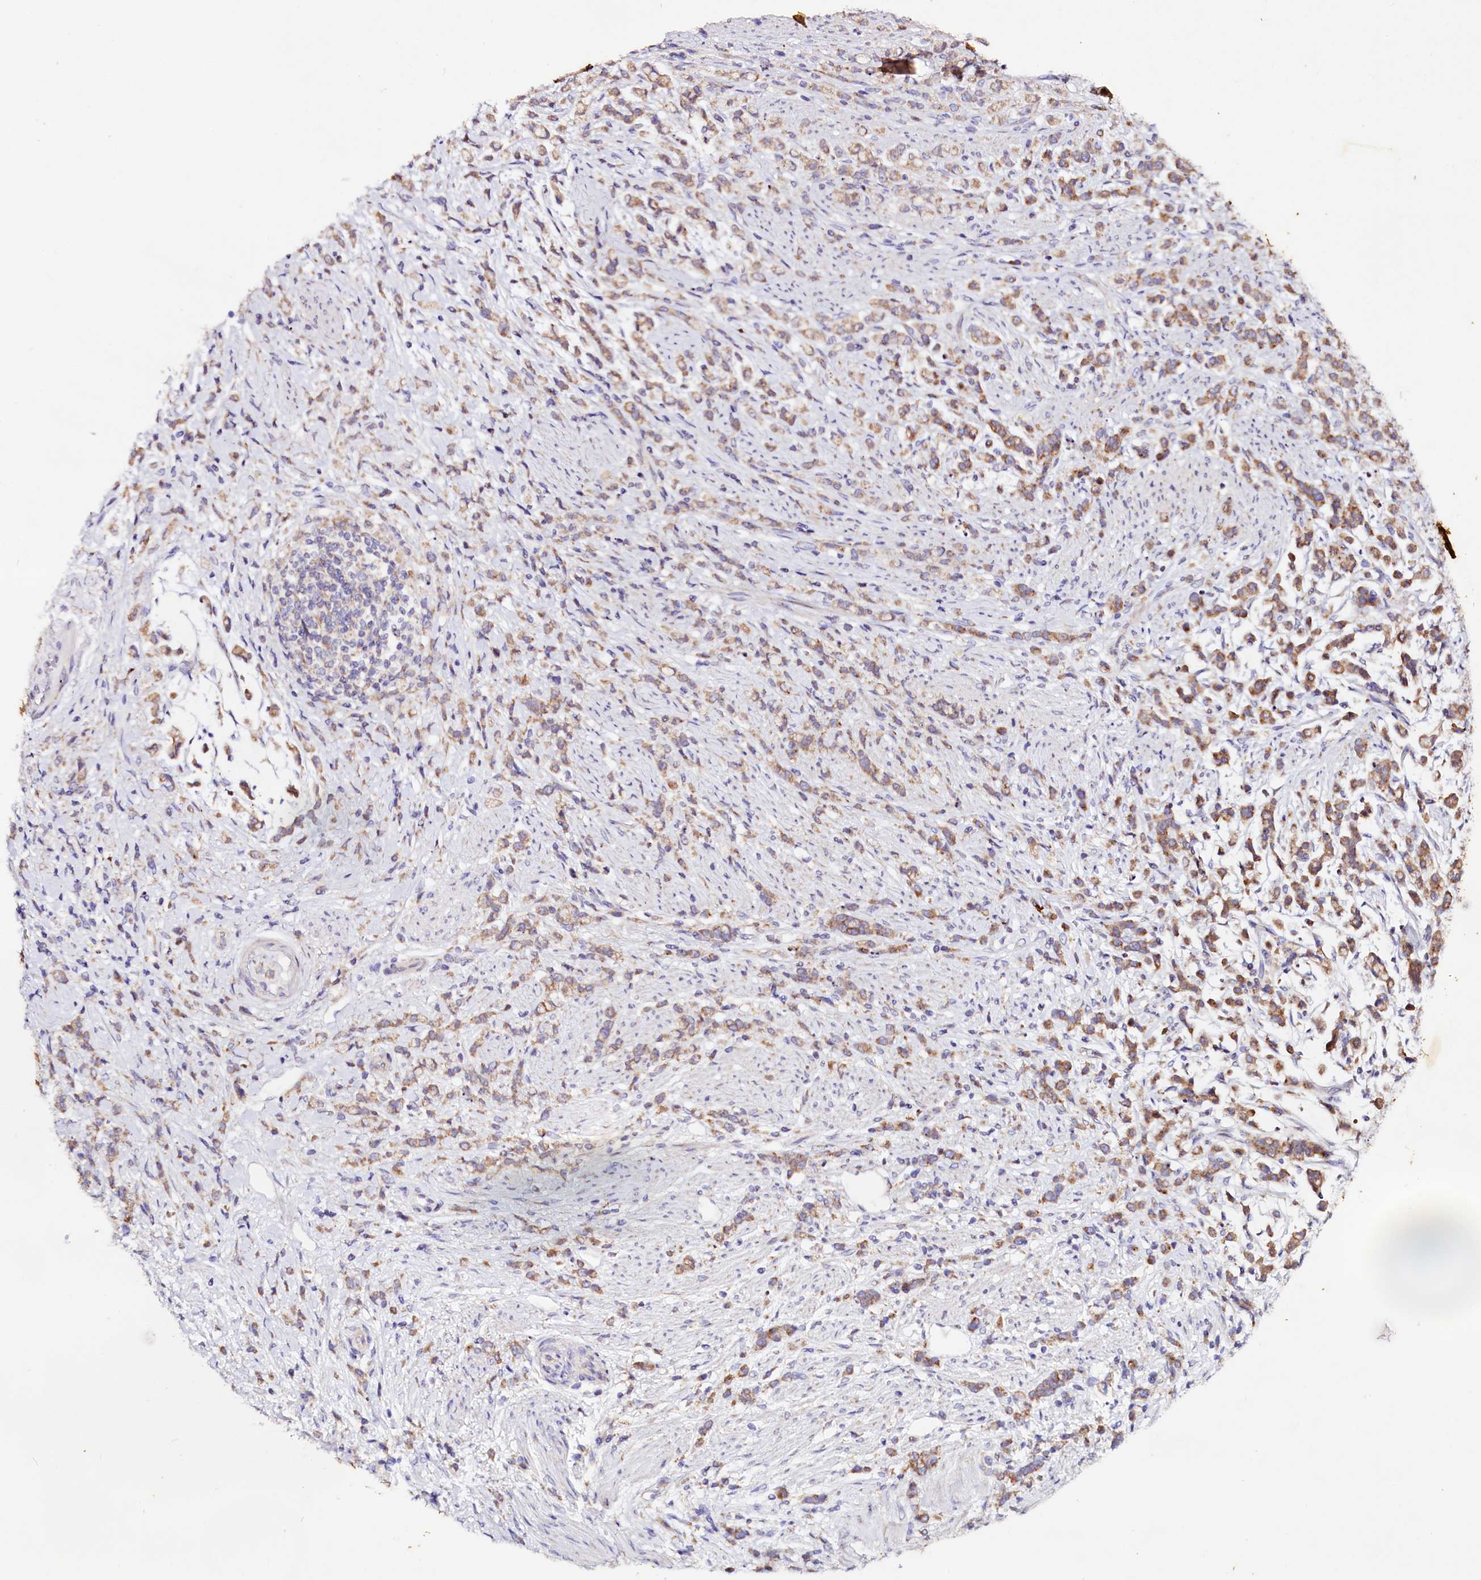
{"staining": {"intensity": "moderate", "quantity": ">75%", "location": "cytoplasmic/membranous"}, "tissue": "stomach cancer", "cell_type": "Tumor cells", "image_type": "cancer", "snomed": [{"axis": "morphology", "description": "Adenocarcinoma, NOS"}, {"axis": "topography", "description": "Stomach"}], "caption": "Protein expression analysis of human adenocarcinoma (stomach) reveals moderate cytoplasmic/membranous expression in approximately >75% of tumor cells.", "gene": "SACM1L", "patient": {"sex": "female", "age": 60}}